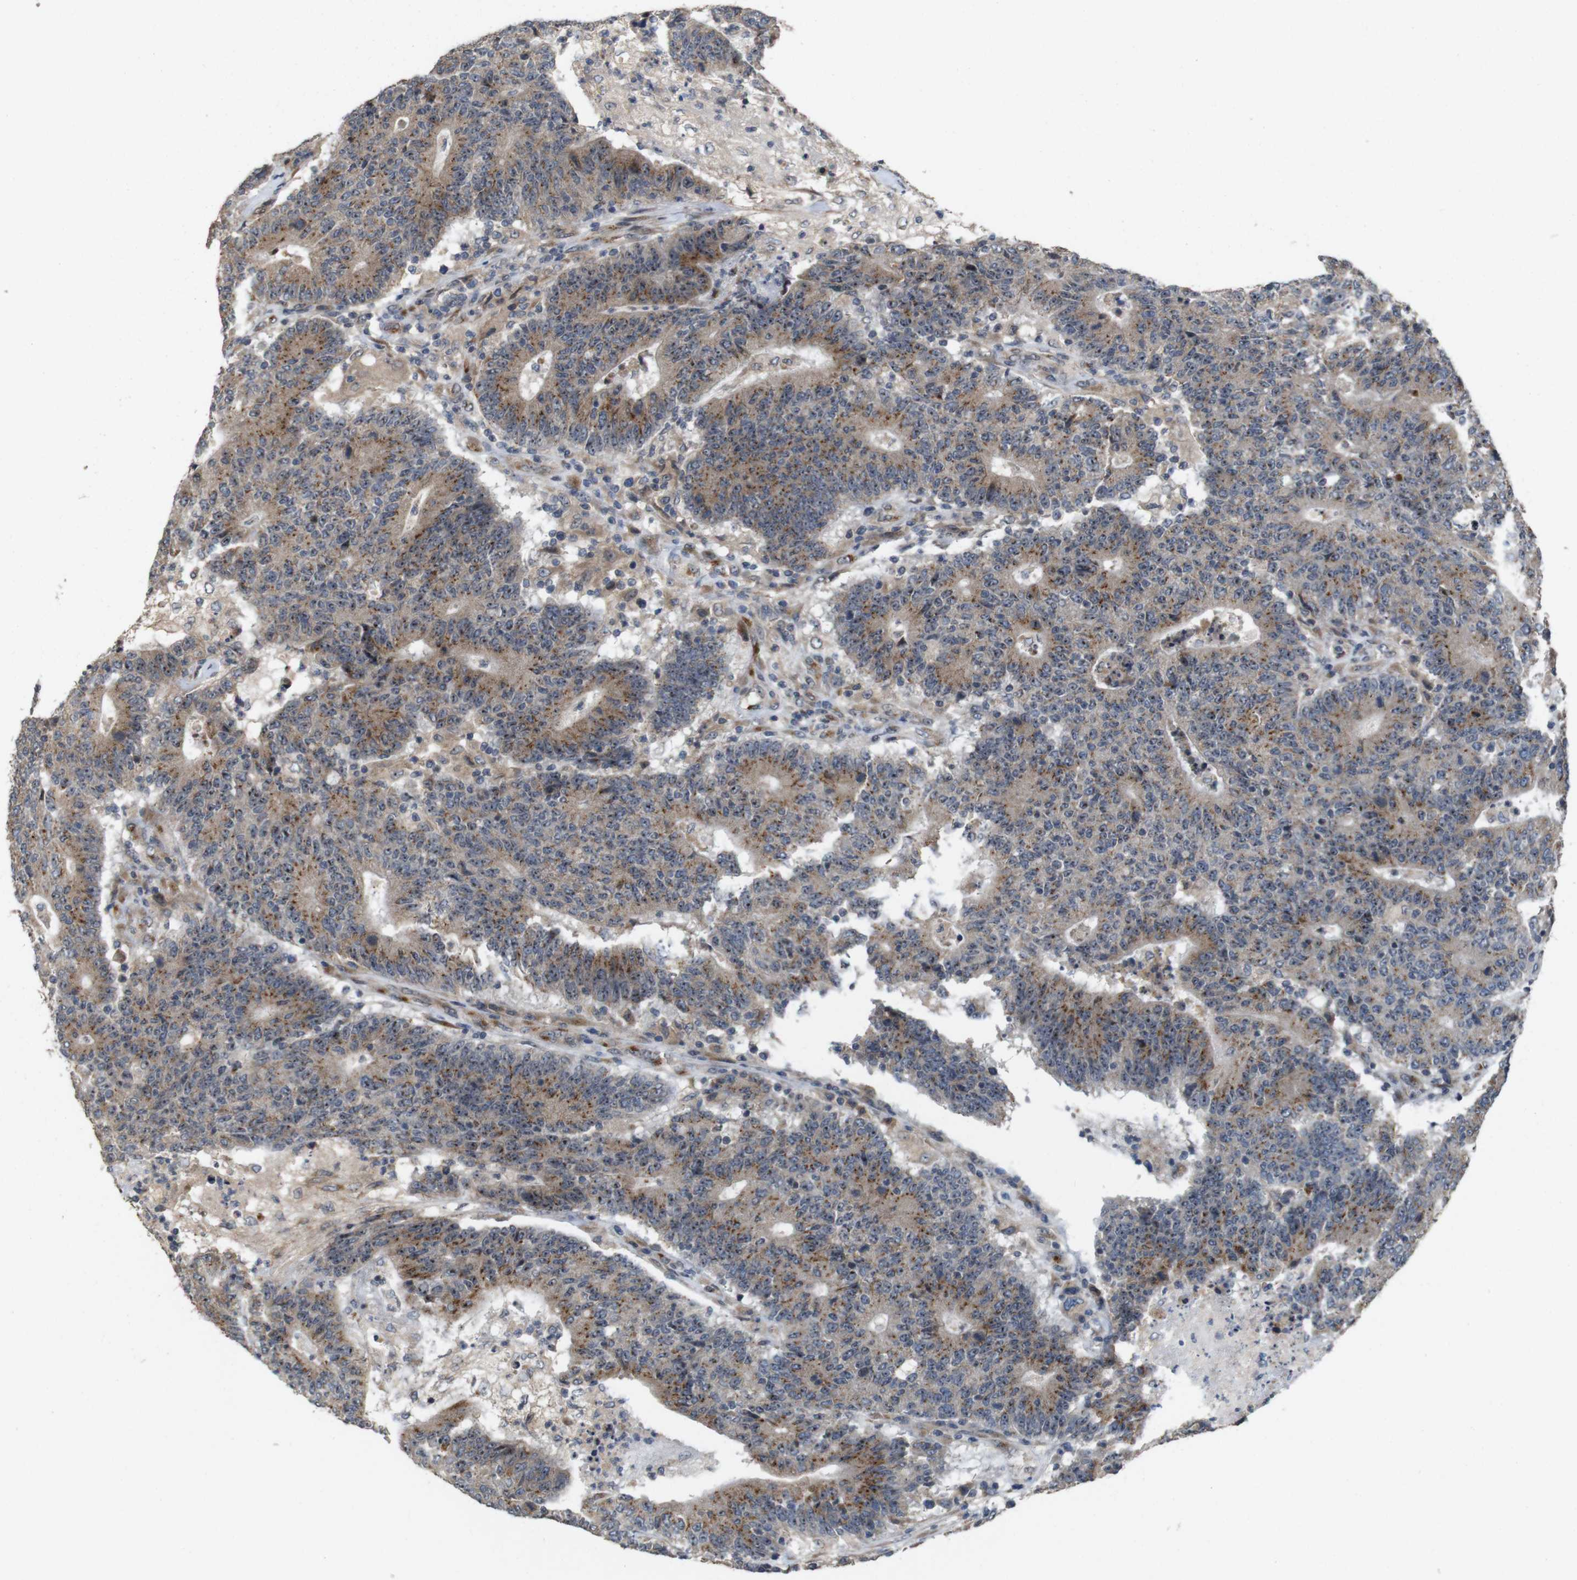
{"staining": {"intensity": "moderate", "quantity": ">75%", "location": "cytoplasmic/membranous,nuclear"}, "tissue": "colorectal cancer", "cell_type": "Tumor cells", "image_type": "cancer", "snomed": [{"axis": "morphology", "description": "Normal tissue, NOS"}, {"axis": "morphology", "description": "Adenocarcinoma, NOS"}, {"axis": "topography", "description": "Colon"}], "caption": "Colorectal adenocarcinoma stained with immunohistochemistry (IHC) reveals moderate cytoplasmic/membranous and nuclear staining in approximately >75% of tumor cells. The staining was performed using DAB, with brown indicating positive protein expression. Nuclei are stained blue with hematoxylin.", "gene": "EFCAB14", "patient": {"sex": "female", "age": 75}}